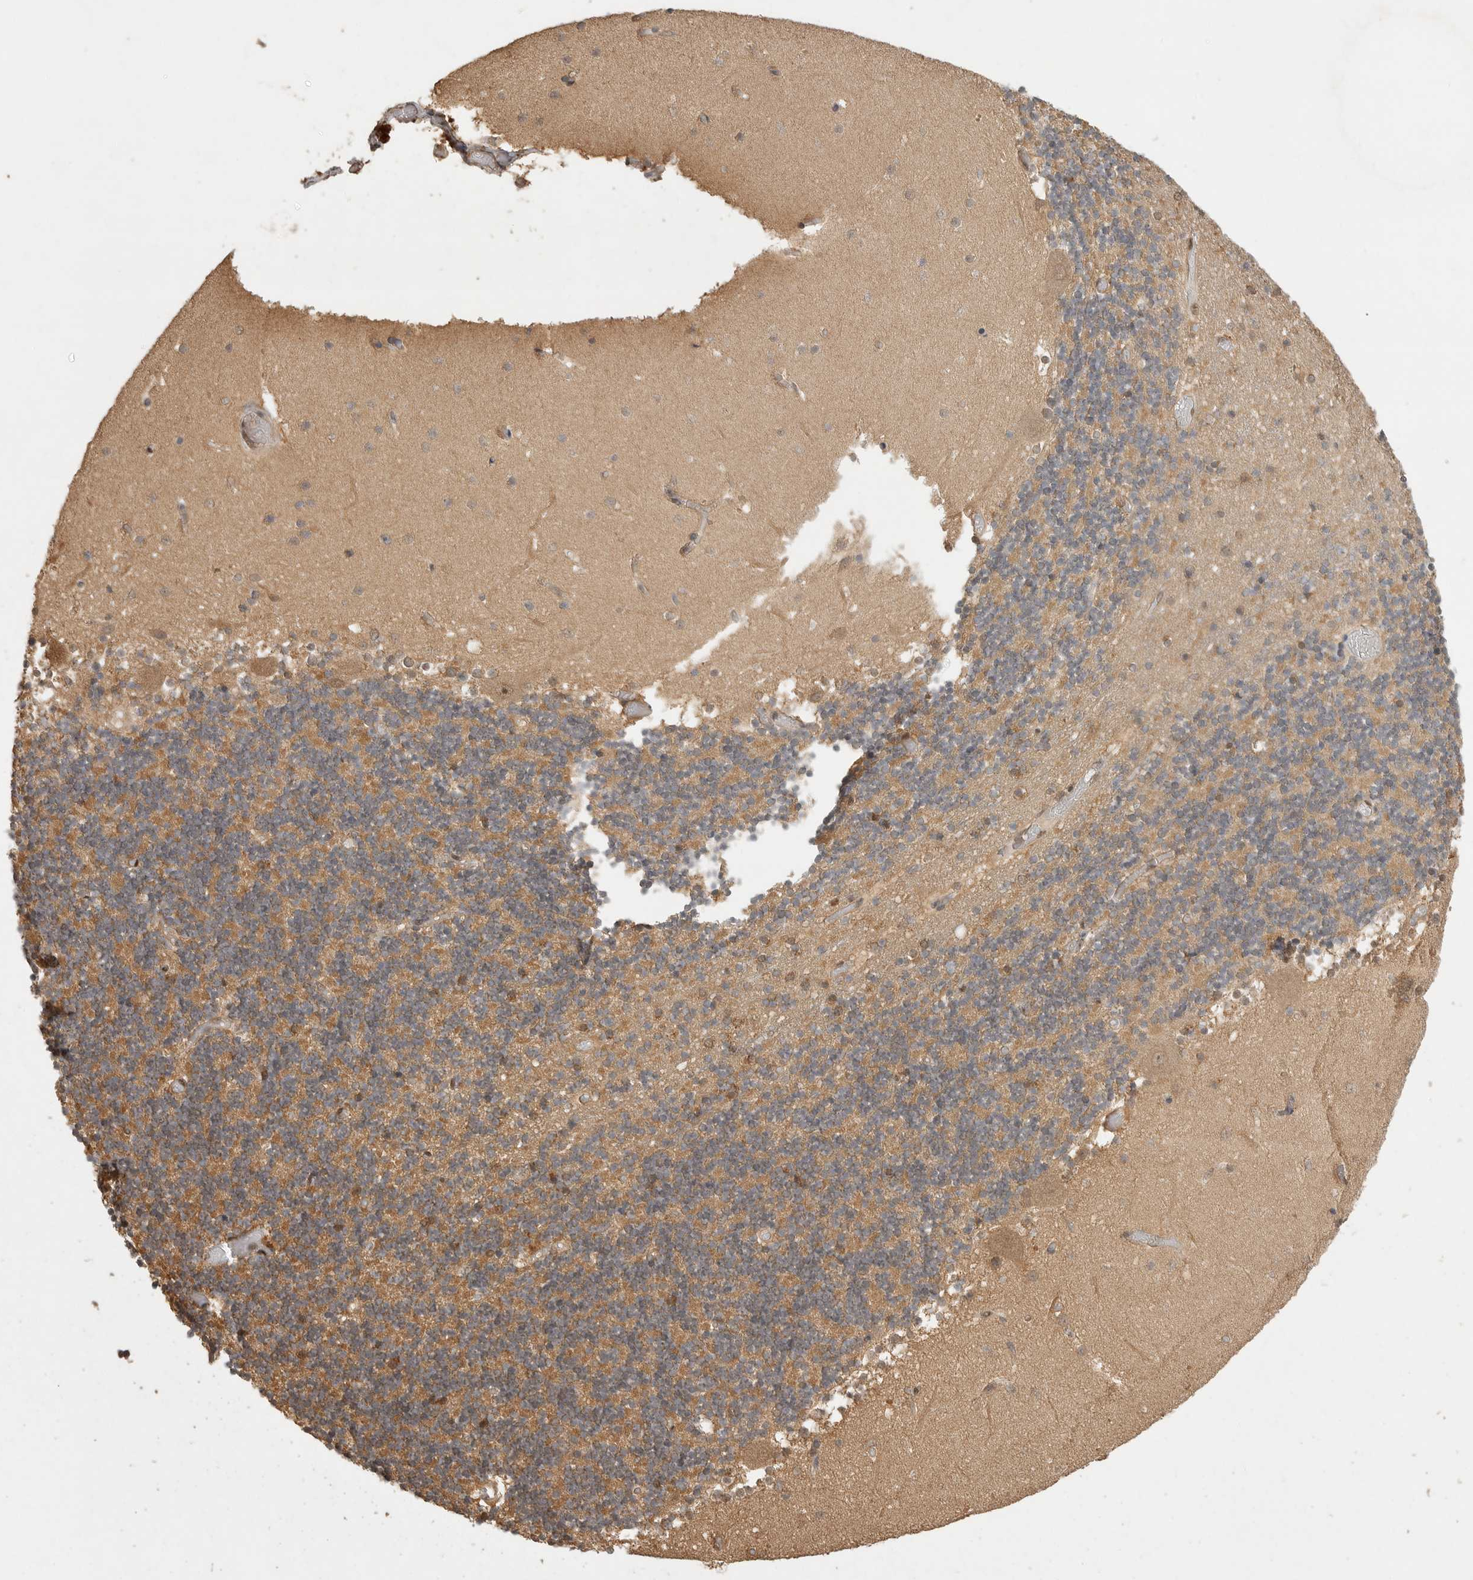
{"staining": {"intensity": "weak", "quantity": "25%-75%", "location": "cytoplasmic/membranous"}, "tissue": "cerebellum", "cell_type": "Cells in granular layer", "image_type": "normal", "snomed": [{"axis": "morphology", "description": "Normal tissue, NOS"}, {"axis": "topography", "description": "Cerebellum"}], "caption": "Protein expression by immunohistochemistry (IHC) demonstrates weak cytoplasmic/membranous staining in about 25%-75% of cells in granular layer in unremarkable cerebellum. The protein is shown in brown color, while the nuclei are stained blue.", "gene": "DFFA", "patient": {"sex": "female", "age": 28}}